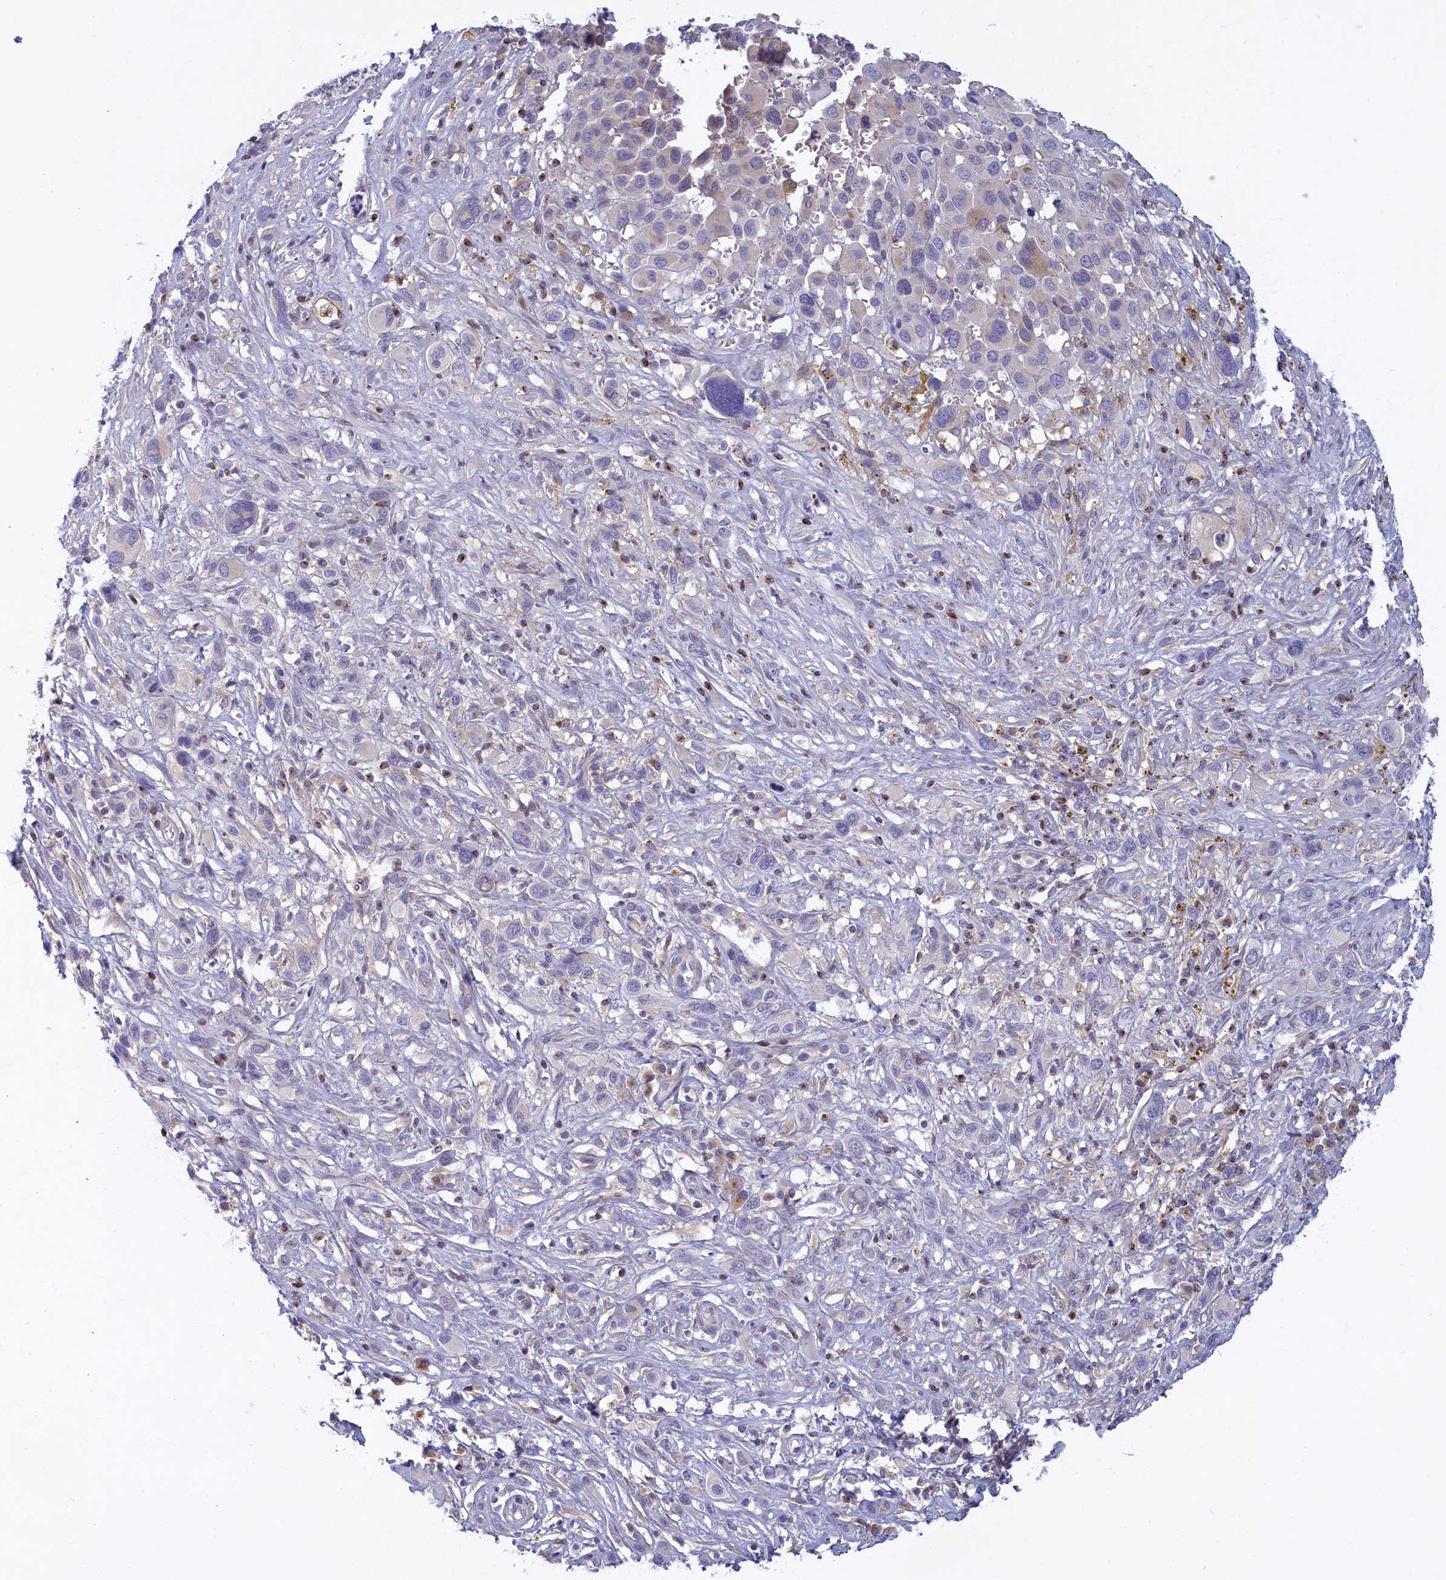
{"staining": {"intensity": "negative", "quantity": "none", "location": "none"}, "tissue": "melanoma", "cell_type": "Tumor cells", "image_type": "cancer", "snomed": [{"axis": "morphology", "description": "Malignant melanoma, NOS"}, {"axis": "topography", "description": "Skin of trunk"}], "caption": "High magnification brightfield microscopy of melanoma stained with DAB (brown) and counterstained with hematoxylin (blue): tumor cells show no significant staining.", "gene": "NOL10", "patient": {"sex": "male", "age": 71}}